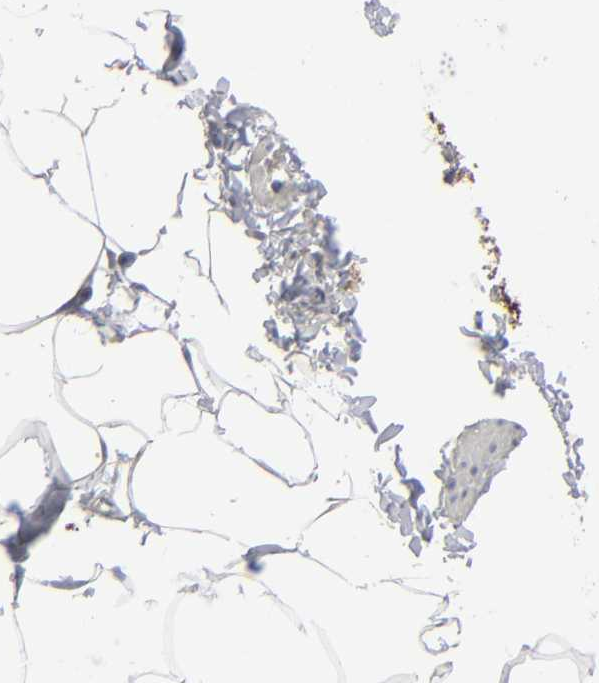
{"staining": {"intensity": "weak", "quantity": ">75%", "location": "cytoplasmic/membranous"}, "tissue": "adipose tissue", "cell_type": "Adipocytes", "image_type": "normal", "snomed": [{"axis": "morphology", "description": "Normal tissue, NOS"}, {"axis": "topography", "description": "Vascular tissue"}], "caption": "Protein staining by immunohistochemistry (IHC) reveals weak cytoplasmic/membranous staining in approximately >75% of adipocytes in unremarkable adipose tissue.", "gene": "NME1", "patient": {"sex": "male", "age": 41}}